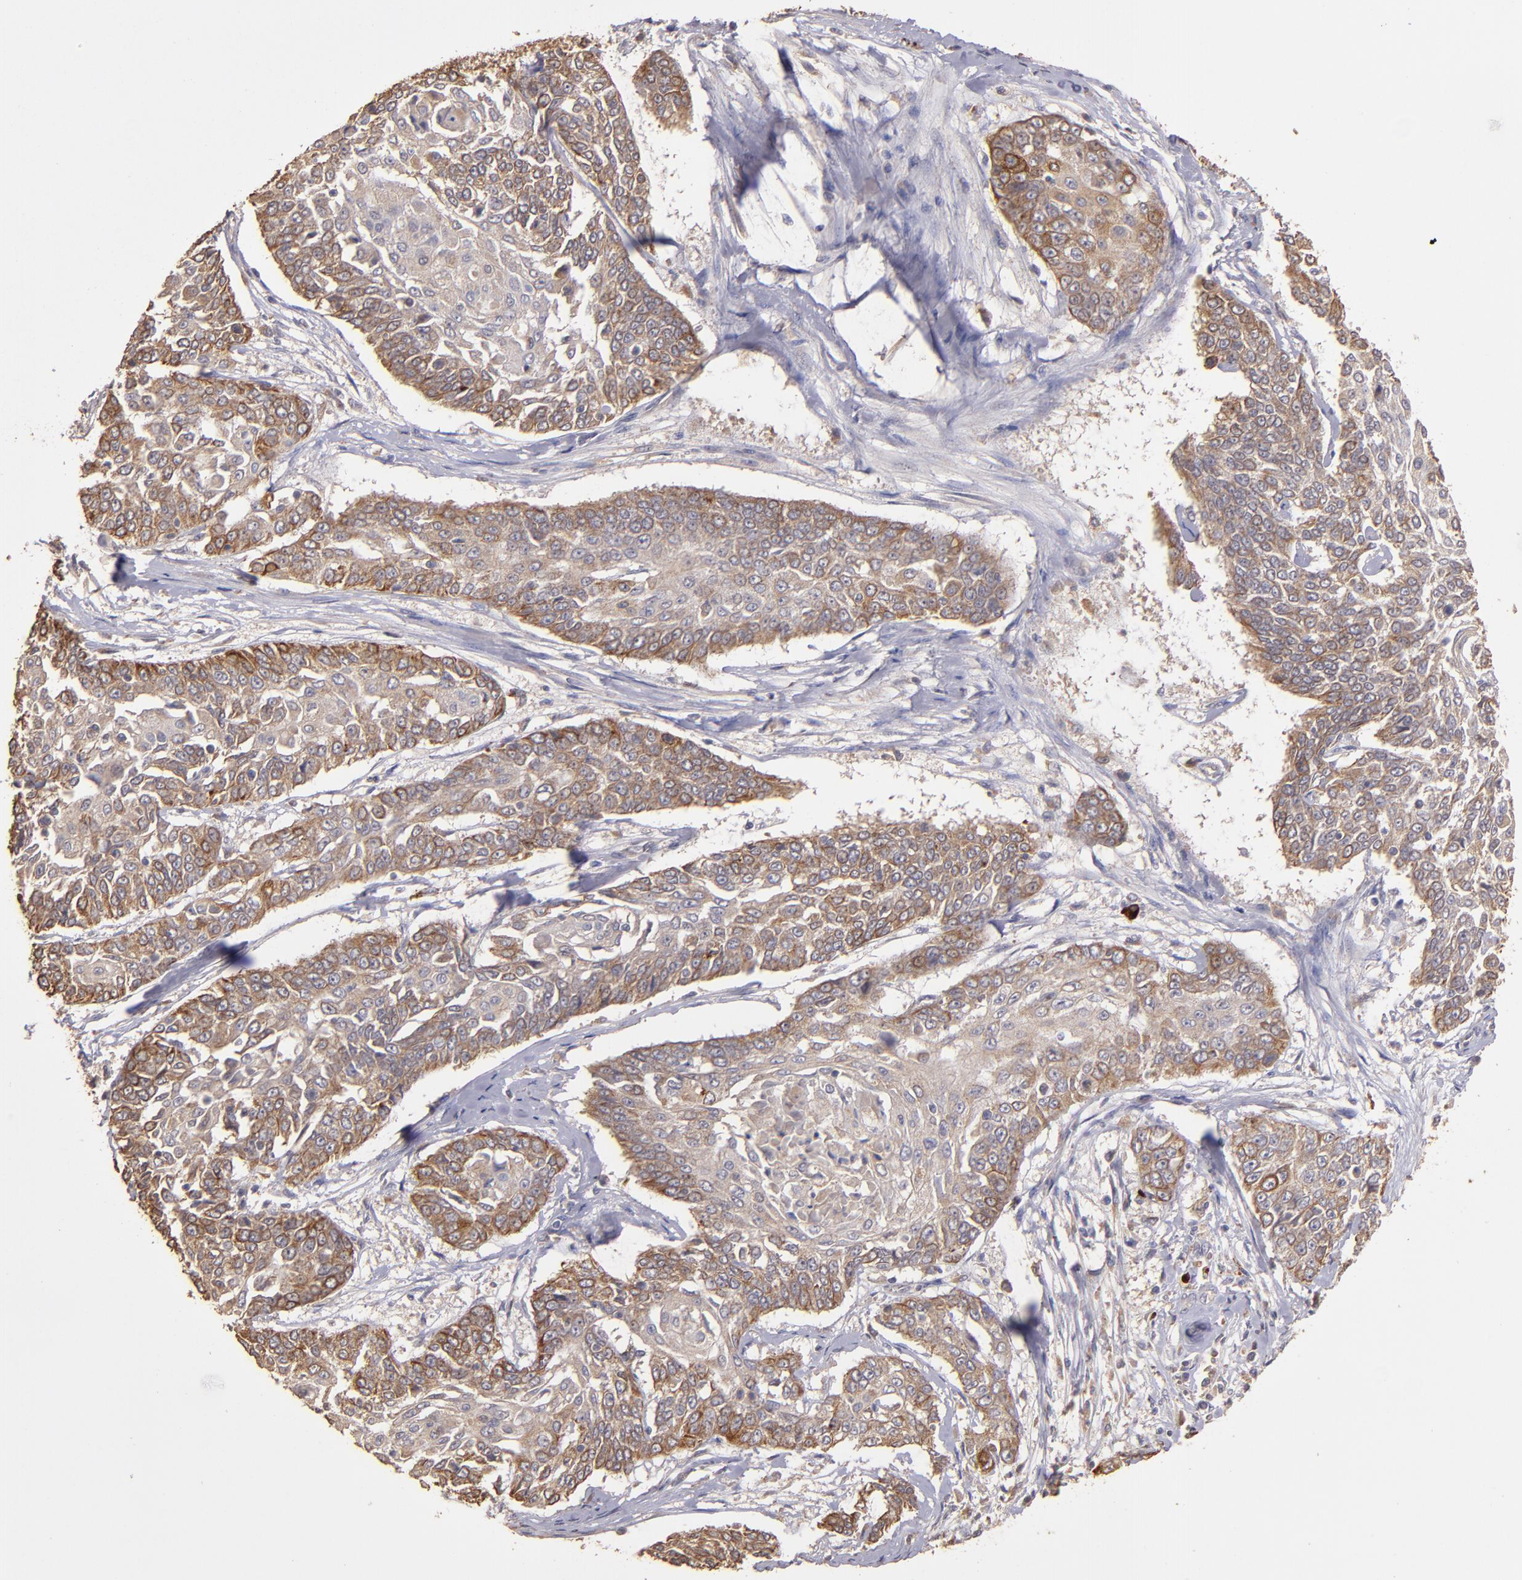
{"staining": {"intensity": "moderate", "quantity": ">75%", "location": "cytoplasmic/membranous"}, "tissue": "cervical cancer", "cell_type": "Tumor cells", "image_type": "cancer", "snomed": [{"axis": "morphology", "description": "Squamous cell carcinoma, NOS"}, {"axis": "topography", "description": "Cervix"}], "caption": "Immunohistochemistry (IHC) histopathology image of neoplastic tissue: cervical cancer (squamous cell carcinoma) stained using immunohistochemistry demonstrates medium levels of moderate protein expression localized specifically in the cytoplasmic/membranous of tumor cells, appearing as a cytoplasmic/membranous brown color.", "gene": "SRRD", "patient": {"sex": "female", "age": 64}}